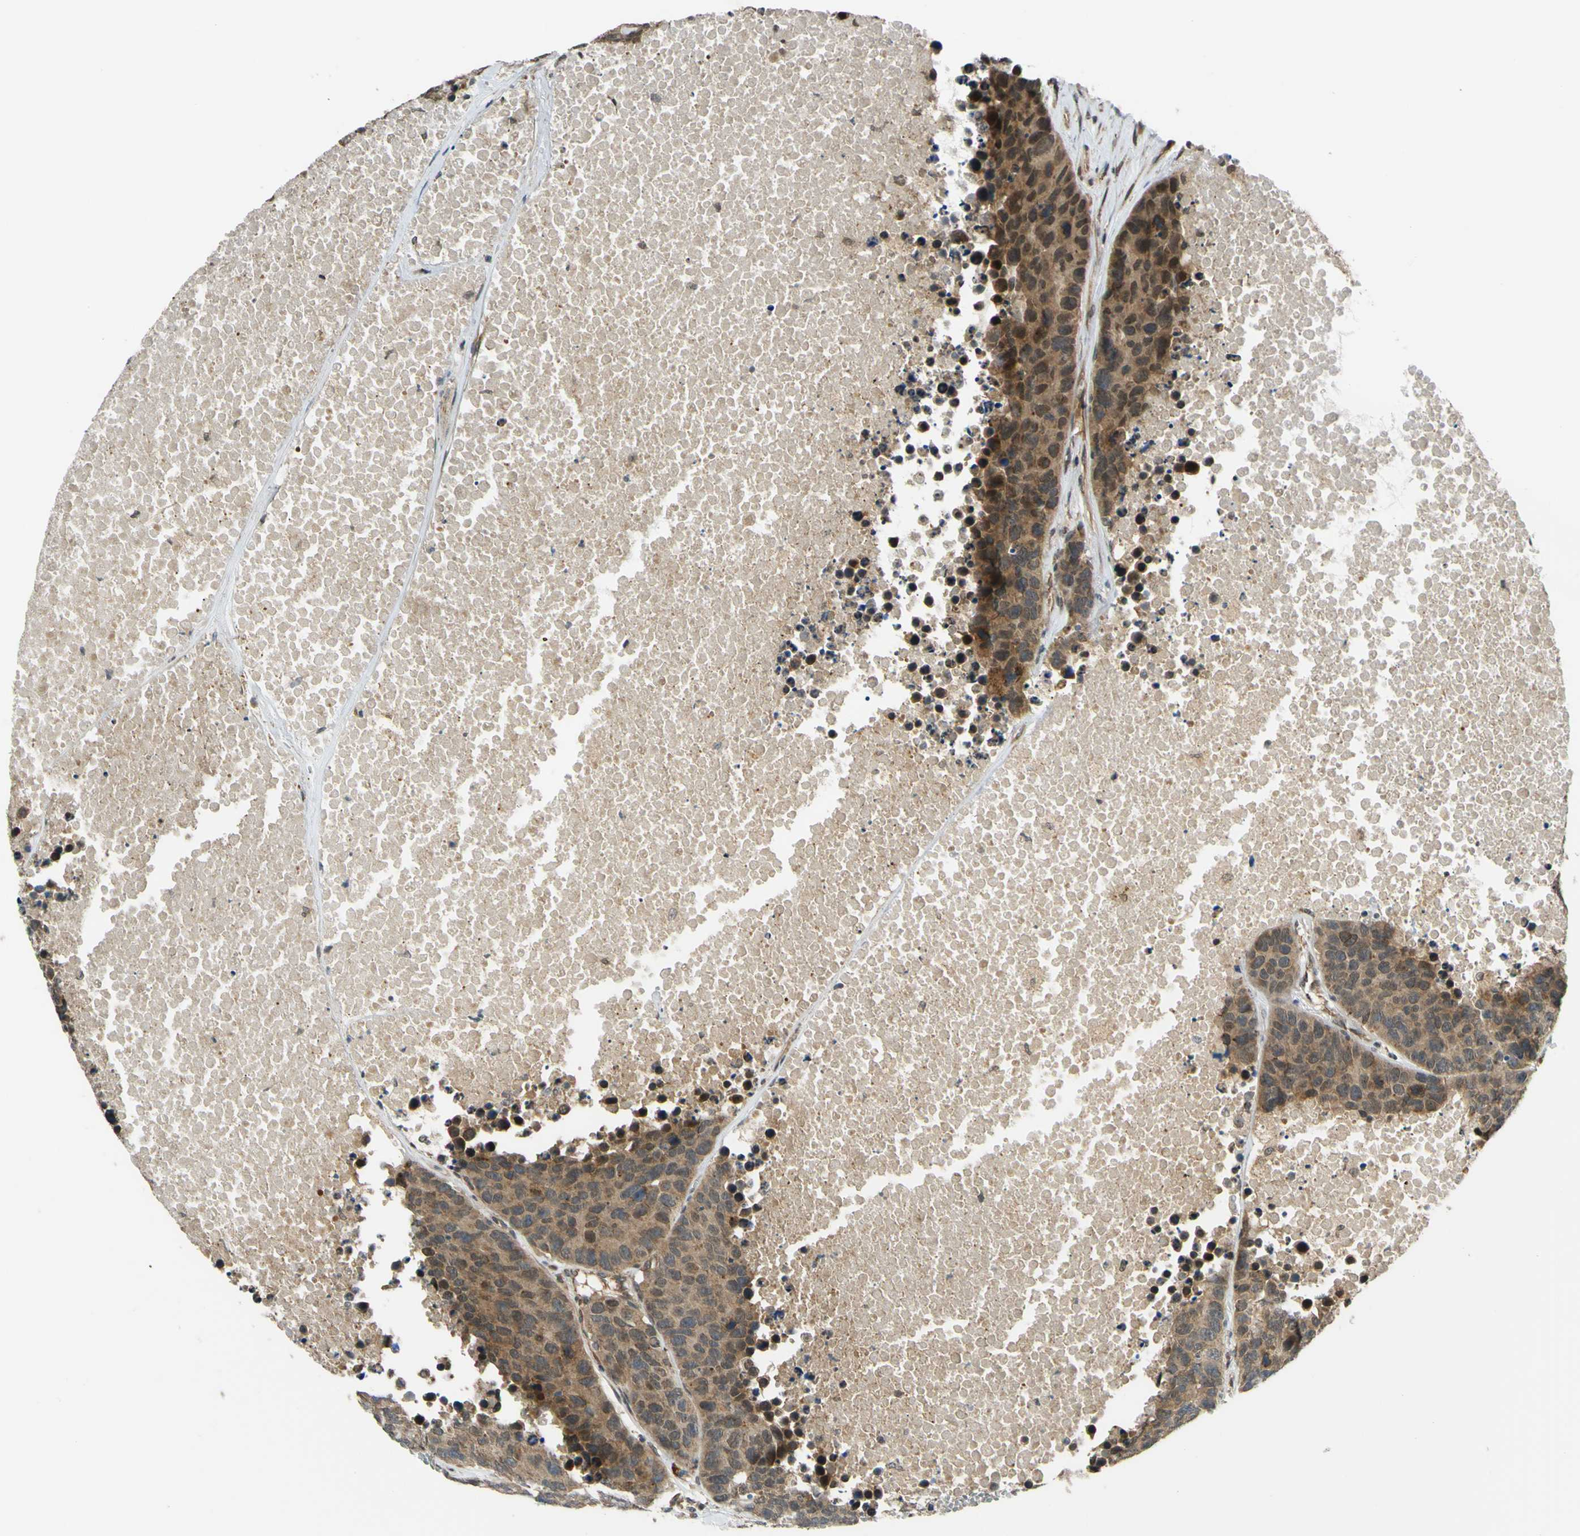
{"staining": {"intensity": "moderate", "quantity": ">75%", "location": "cytoplasmic/membranous"}, "tissue": "carcinoid", "cell_type": "Tumor cells", "image_type": "cancer", "snomed": [{"axis": "morphology", "description": "Carcinoid, malignant, NOS"}, {"axis": "topography", "description": "Lung"}], "caption": "Human carcinoid (malignant) stained with a brown dye displays moderate cytoplasmic/membranous positive expression in about >75% of tumor cells.", "gene": "ABCC8", "patient": {"sex": "male", "age": 60}}